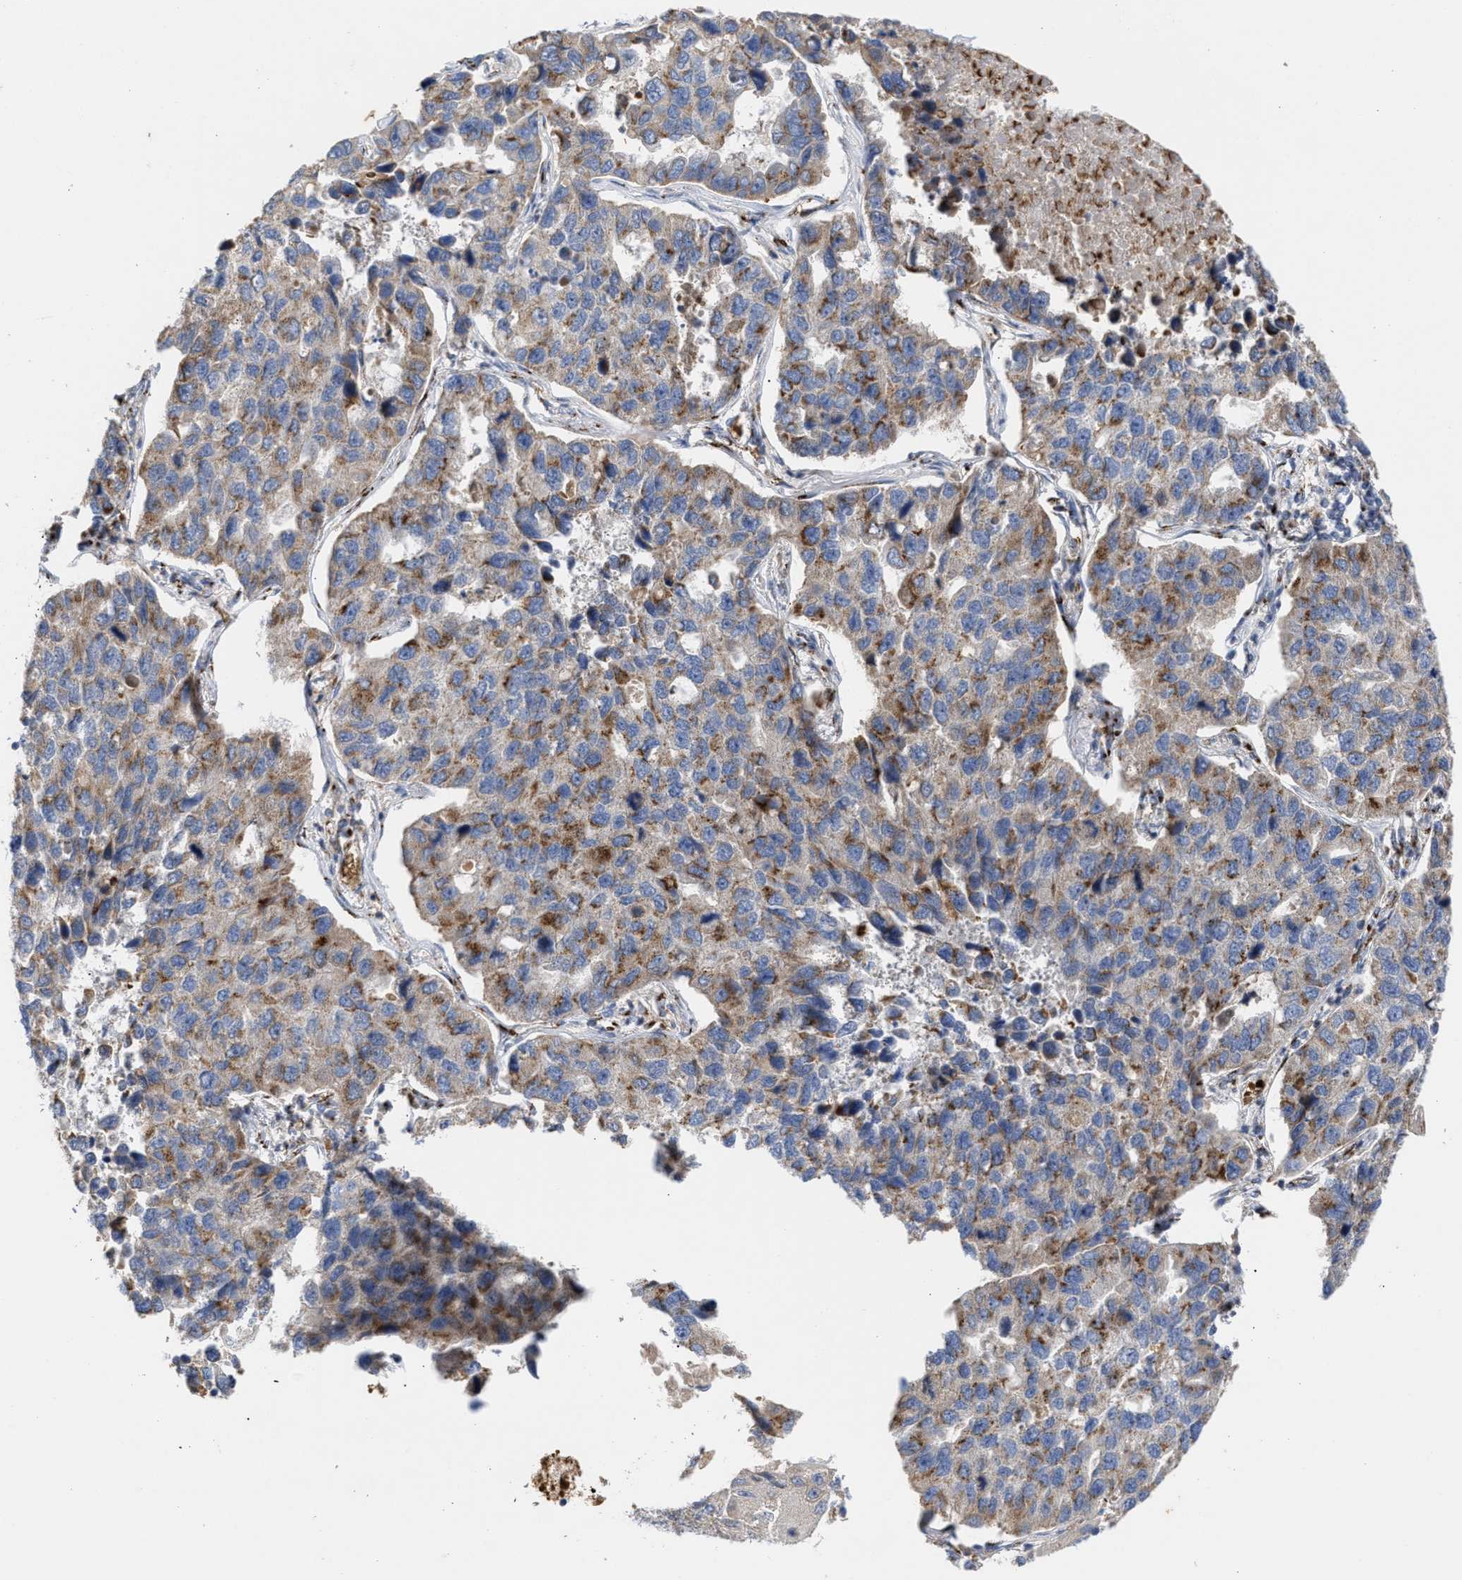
{"staining": {"intensity": "moderate", "quantity": ">75%", "location": "cytoplasmic/membranous"}, "tissue": "lung cancer", "cell_type": "Tumor cells", "image_type": "cancer", "snomed": [{"axis": "morphology", "description": "Adenocarcinoma, NOS"}, {"axis": "topography", "description": "Lung"}], "caption": "Lung adenocarcinoma tissue shows moderate cytoplasmic/membranous expression in approximately >75% of tumor cells", "gene": "CCL2", "patient": {"sex": "male", "age": 64}}